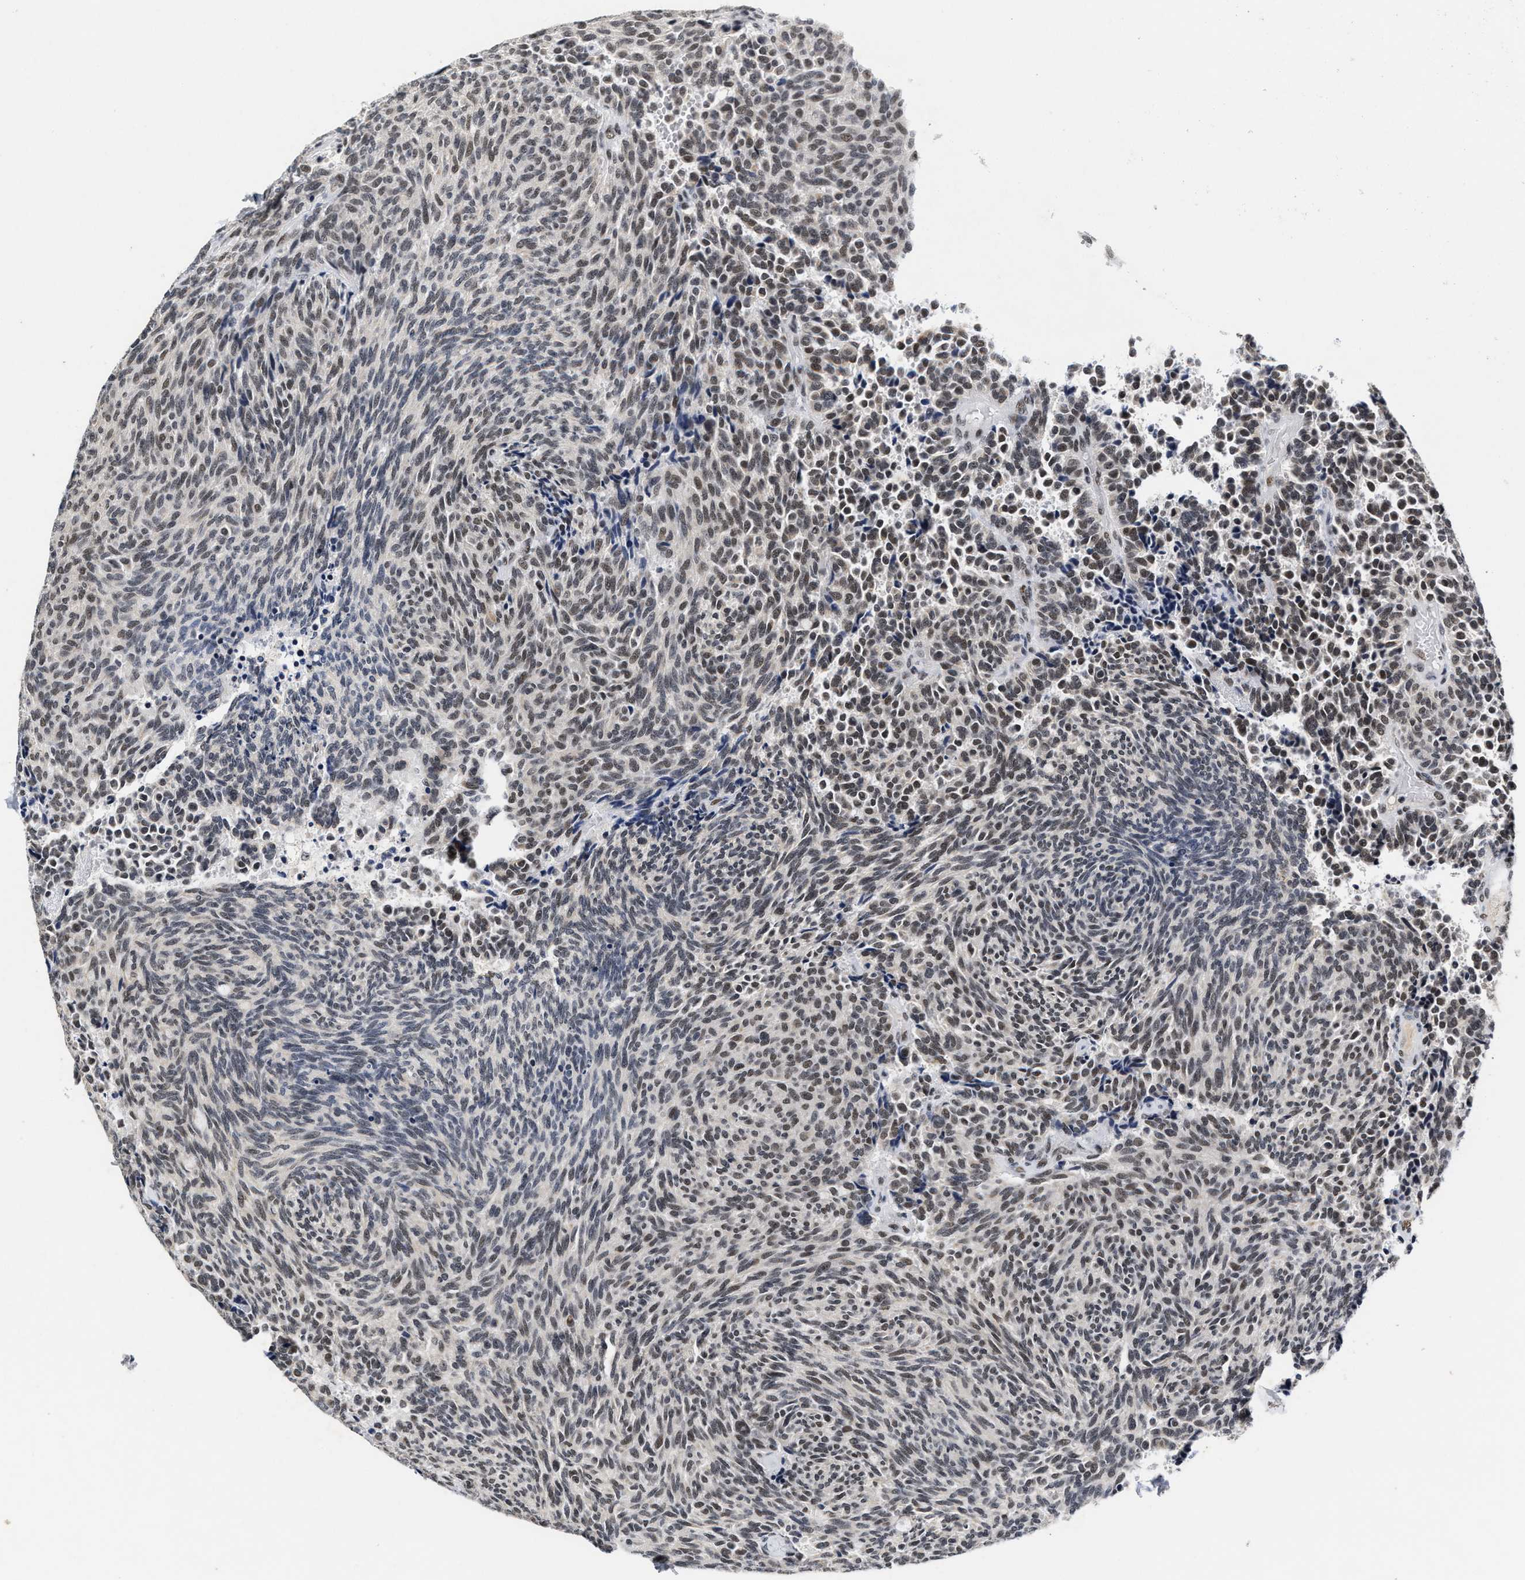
{"staining": {"intensity": "moderate", "quantity": ">75%", "location": "nuclear"}, "tissue": "carcinoid", "cell_type": "Tumor cells", "image_type": "cancer", "snomed": [{"axis": "morphology", "description": "Carcinoid, malignant, NOS"}, {"axis": "topography", "description": "Pancreas"}], "caption": "Human carcinoid stained with a protein marker demonstrates moderate staining in tumor cells.", "gene": "INIP", "patient": {"sex": "female", "age": 54}}